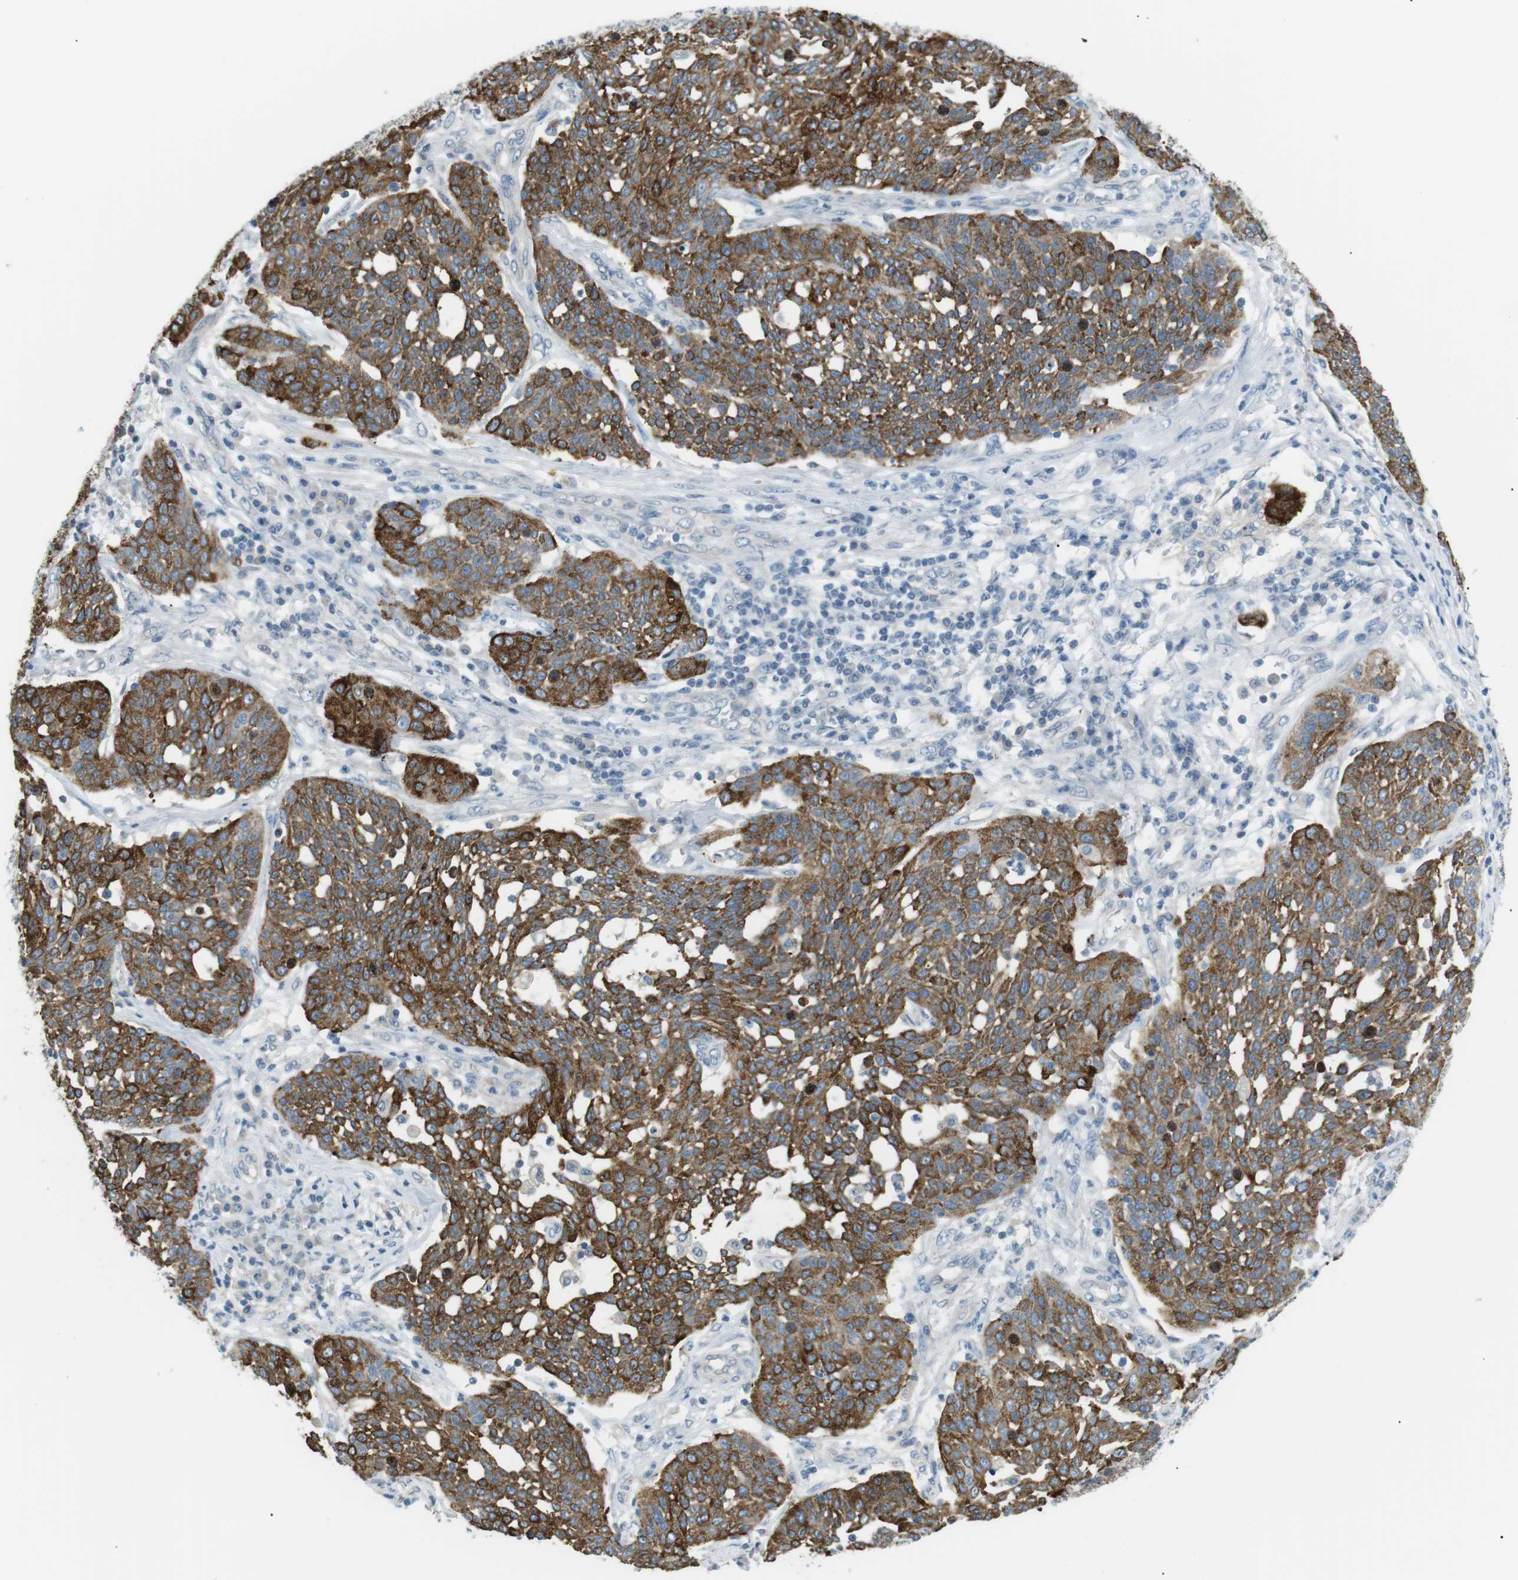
{"staining": {"intensity": "strong", "quantity": ">75%", "location": "cytoplasmic/membranous"}, "tissue": "cervical cancer", "cell_type": "Tumor cells", "image_type": "cancer", "snomed": [{"axis": "morphology", "description": "Squamous cell carcinoma, NOS"}, {"axis": "topography", "description": "Cervix"}], "caption": "IHC image of cervical cancer (squamous cell carcinoma) stained for a protein (brown), which displays high levels of strong cytoplasmic/membranous positivity in about >75% of tumor cells.", "gene": "CDH26", "patient": {"sex": "female", "age": 34}}